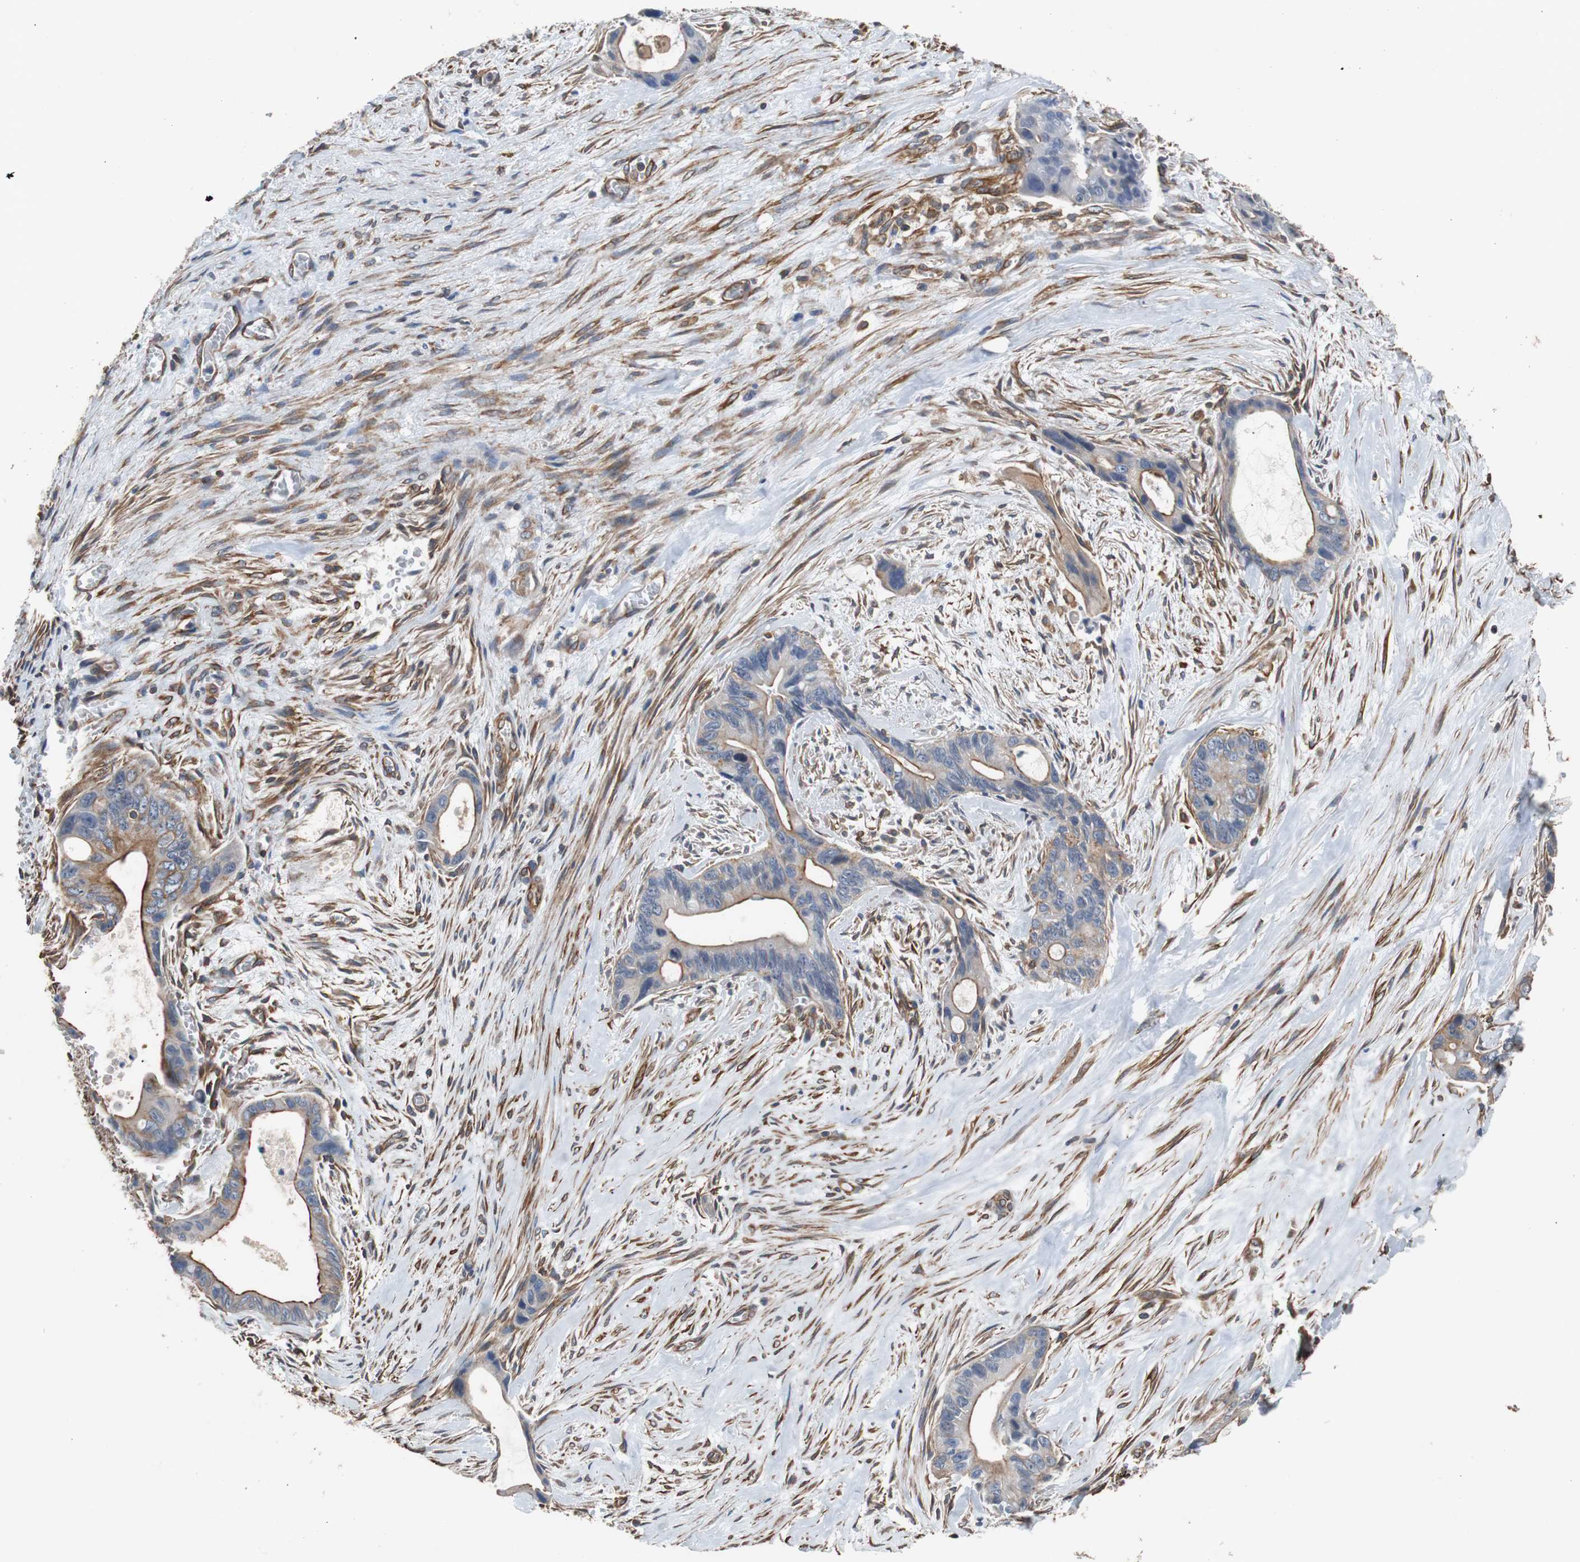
{"staining": {"intensity": "moderate", "quantity": "25%-75%", "location": "cytoplasmic/membranous"}, "tissue": "liver cancer", "cell_type": "Tumor cells", "image_type": "cancer", "snomed": [{"axis": "morphology", "description": "Cholangiocarcinoma"}, {"axis": "topography", "description": "Liver"}], "caption": "An image of liver cancer stained for a protein demonstrates moderate cytoplasmic/membranous brown staining in tumor cells.", "gene": "KIF3B", "patient": {"sex": "female", "age": 55}}